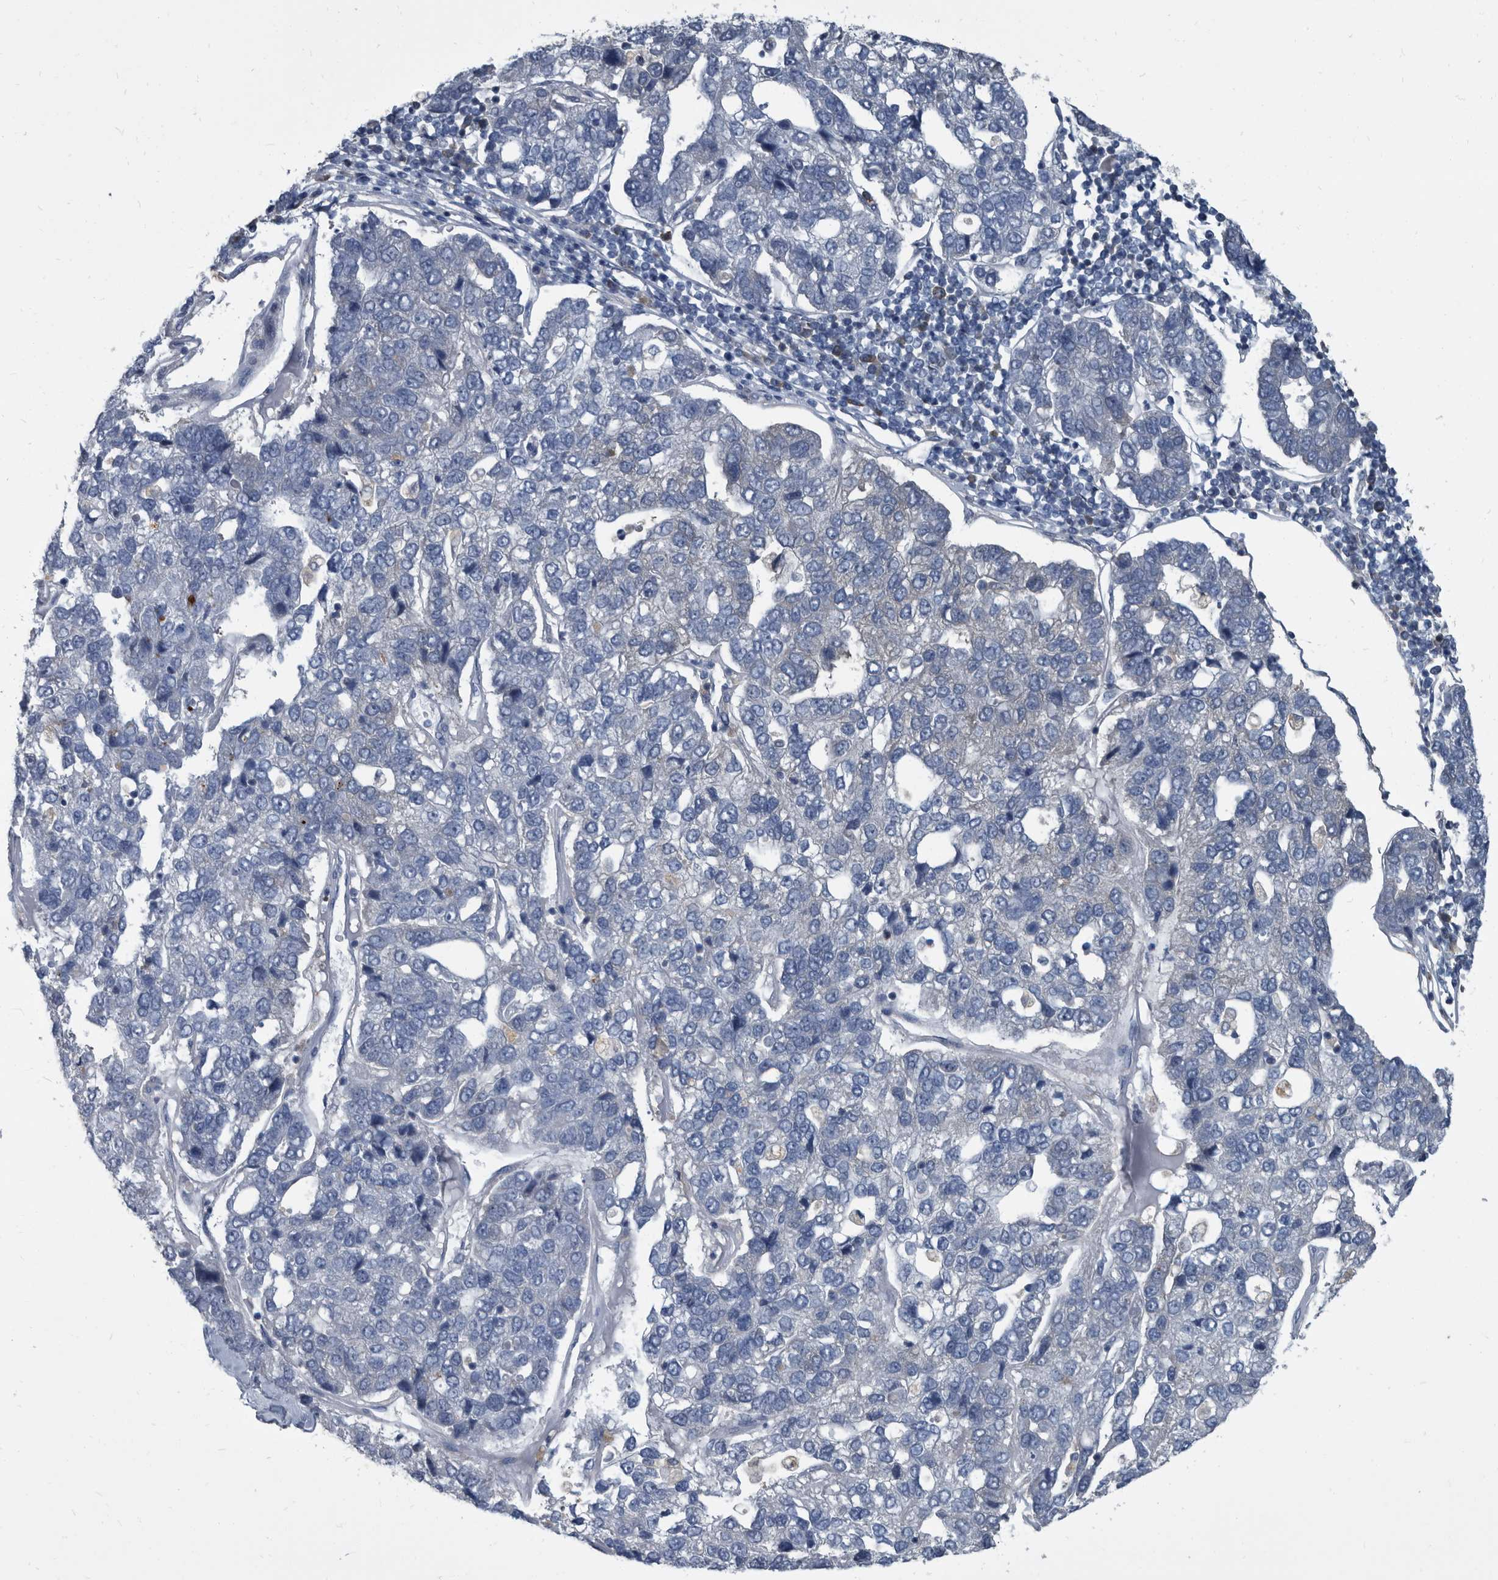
{"staining": {"intensity": "negative", "quantity": "none", "location": "none"}, "tissue": "pancreatic cancer", "cell_type": "Tumor cells", "image_type": "cancer", "snomed": [{"axis": "morphology", "description": "Adenocarcinoma, NOS"}, {"axis": "topography", "description": "Pancreas"}], "caption": "Immunohistochemical staining of human pancreatic cancer (adenocarcinoma) demonstrates no significant positivity in tumor cells.", "gene": "CDV3", "patient": {"sex": "female", "age": 61}}